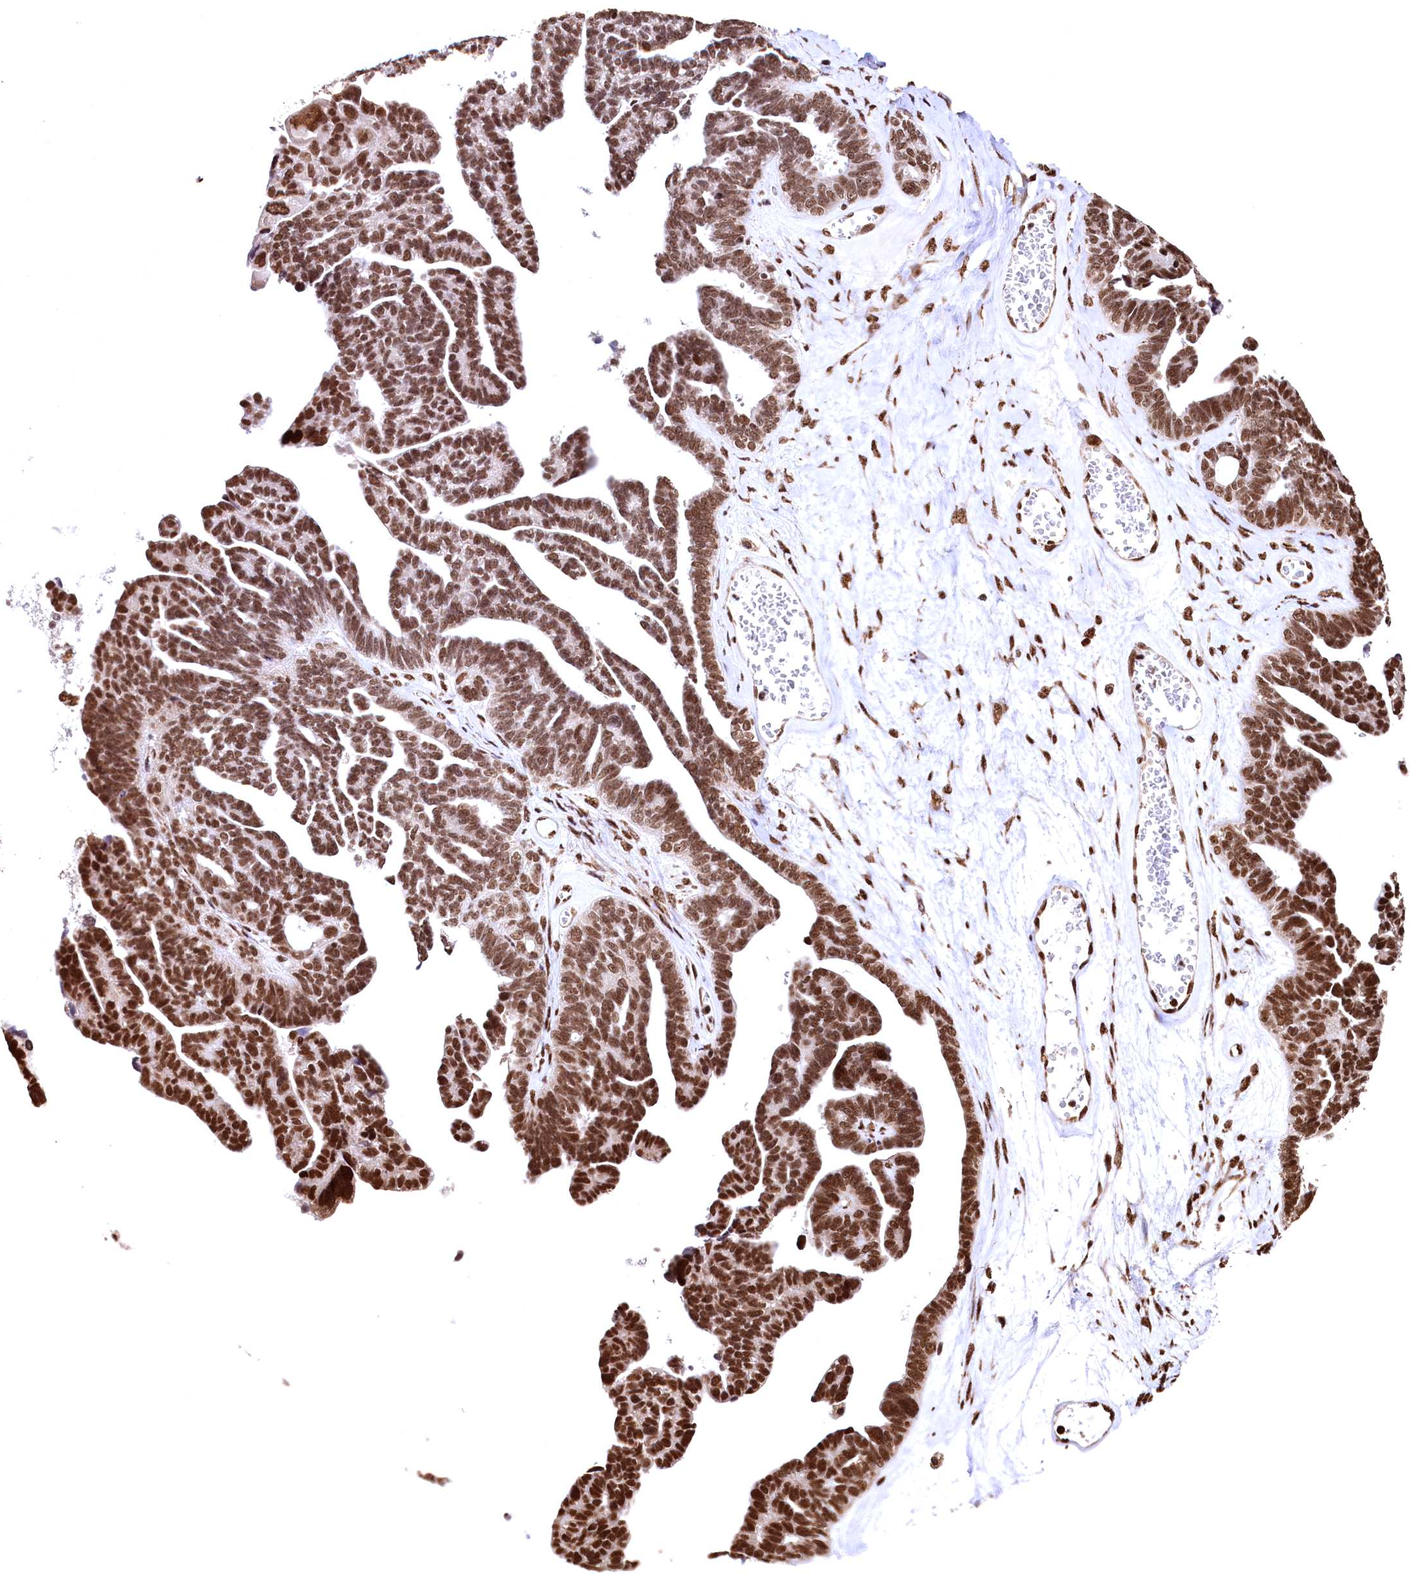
{"staining": {"intensity": "strong", "quantity": ">75%", "location": "nuclear"}, "tissue": "ovarian cancer", "cell_type": "Tumor cells", "image_type": "cancer", "snomed": [{"axis": "morphology", "description": "Cystadenocarcinoma, serous, NOS"}, {"axis": "topography", "description": "Ovary"}], "caption": "The histopathology image shows a brown stain indicating the presence of a protein in the nuclear of tumor cells in ovarian cancer.", "gene": "PDS5B", "patient": {"sex": "female", "age": 79}}